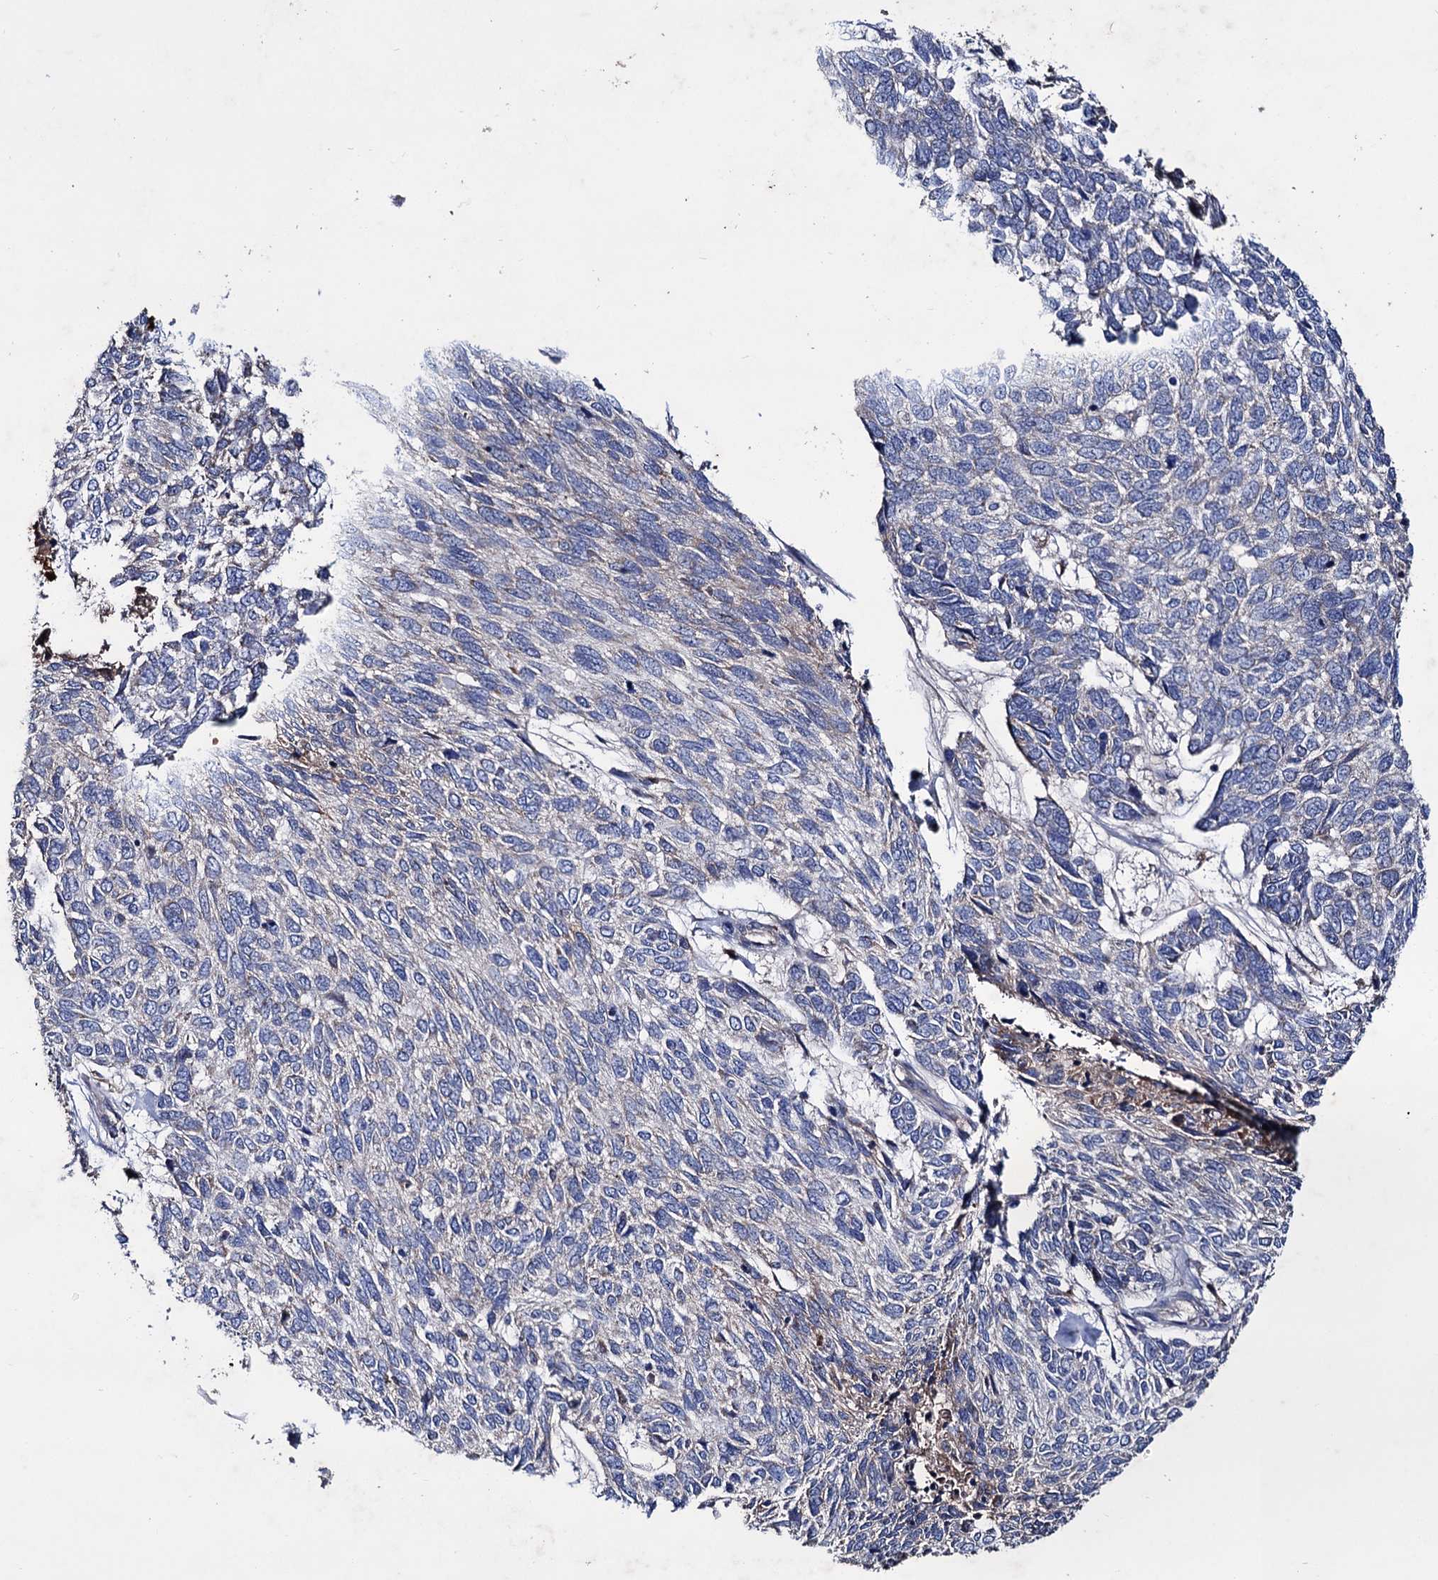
{"staining": {"intensity": "negative", "quantity": "none", "location": "none"}, "tissue": "skin cancer", "cell_type": "Tumor cells", "image_type": "cancer", "snomed": [{"axis": "morphology", "description": "Basal cell carcinoma"}, {"axis": "topography", "description": "Skin"}], "caption": "Human basal cell carcinoma (skin) stained for a protein using IHC shows no staining in tumor cells.", "gene": "CLPB", "patient": {"sex": "female", "age": 65}}